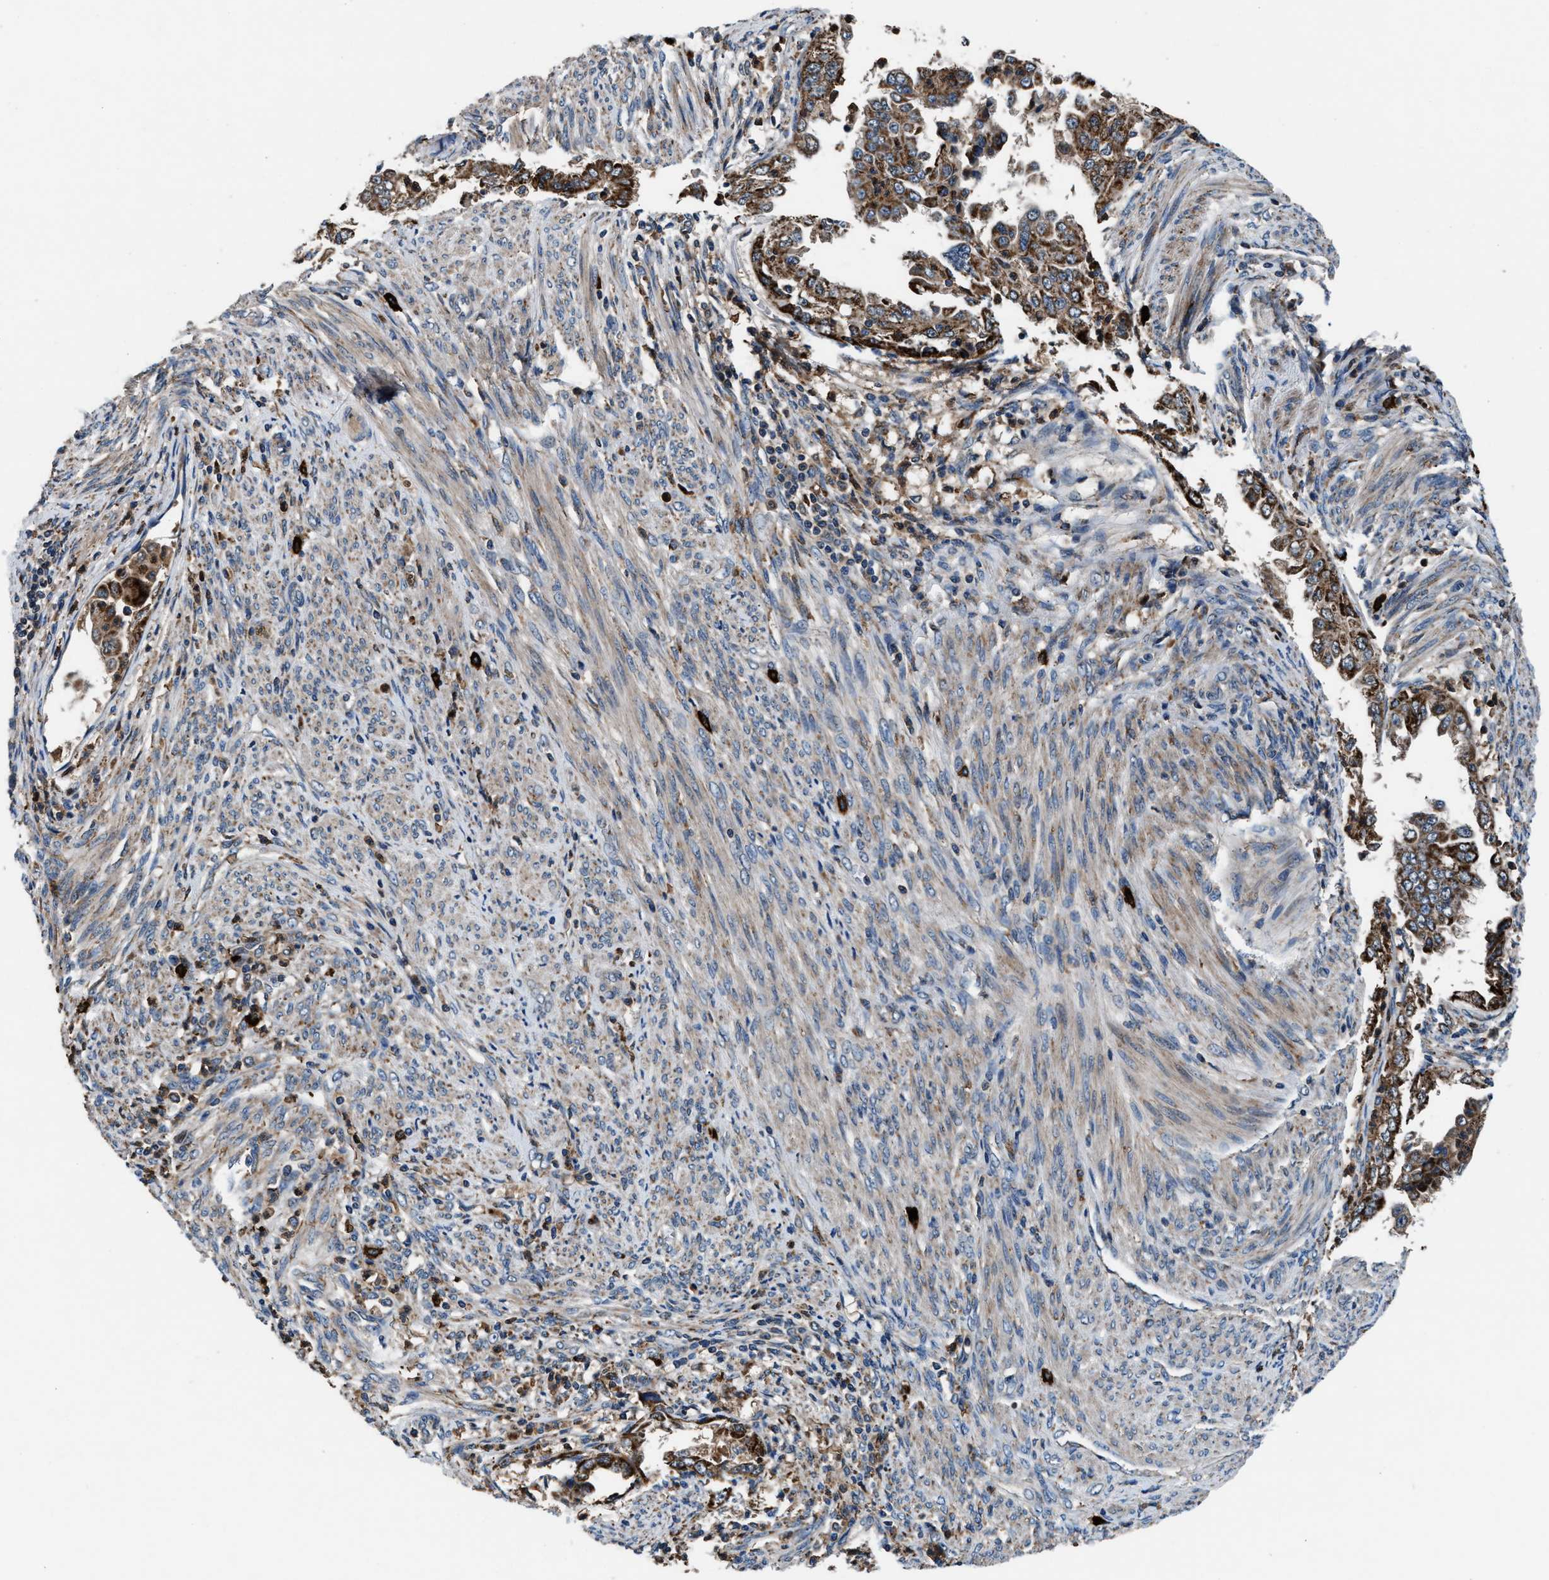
{"staining": {"intensity": "moderate", "quantity": ">75%", "location": "cytoplasmic/membranous"}, "tissue": "endometrial cancer", "cell_type": "Tumor cells", "image_type": "cancer", "snomed": [{"axis": "morphology", "description": "Adenocarcinoma, NOS"}, {"axis": "topography", "description": "Endometrium"}], "caption": "A medium amount of moderate cytoplasmic/membranous positivity is present in approximately >75% of tumor cells in endometrial cancer tissue. The protein of interest is shown in brown color, while the nuclei are stained blue.", "gene": "FAM221A", "patient": {"sex": "female", "age": 85}}